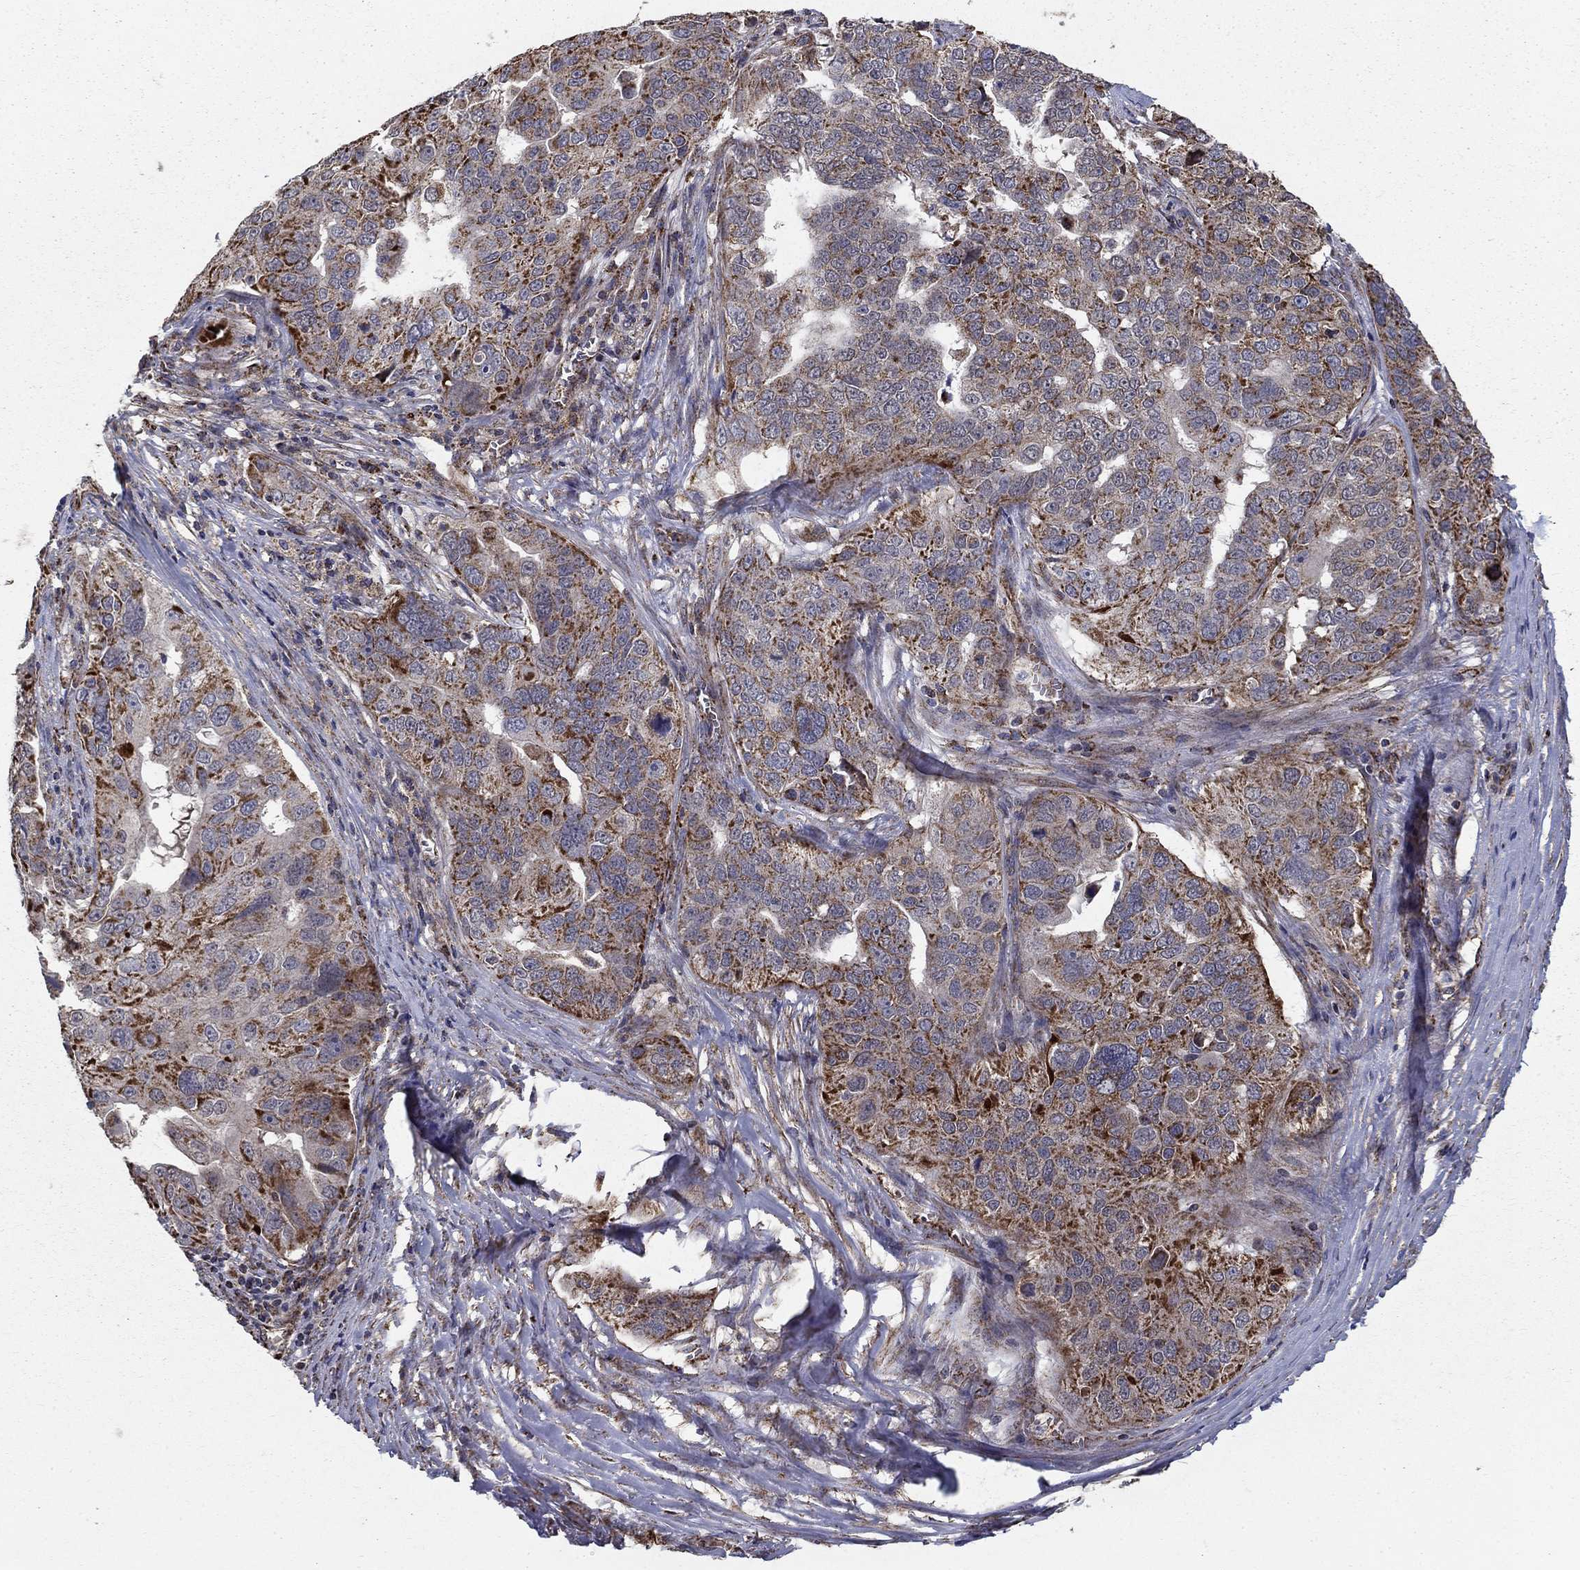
{"staining": {"intensity": "strong", "quantity": "<25%", "location": "cytoplasmic/membranous"}, "tissue": "ovarian cancer", "cell_type": "Tumor cells", "image_type": "cancer", "snomed": [{"axis": "morphology", "description": "Carcinoma, endometroid"}, {"axis": "topography", "description": "Soft tissue"}, {"axis": "topography", "description": "Ovary"}], "caption": "Protein expression analysis of ovarian endometroid carcinoma shows strong cytoplasmic/membranous staining in about <25% of tumor cells.", "gene": "NDUFS8", "patient": {"sex": "female", "age": 52}}